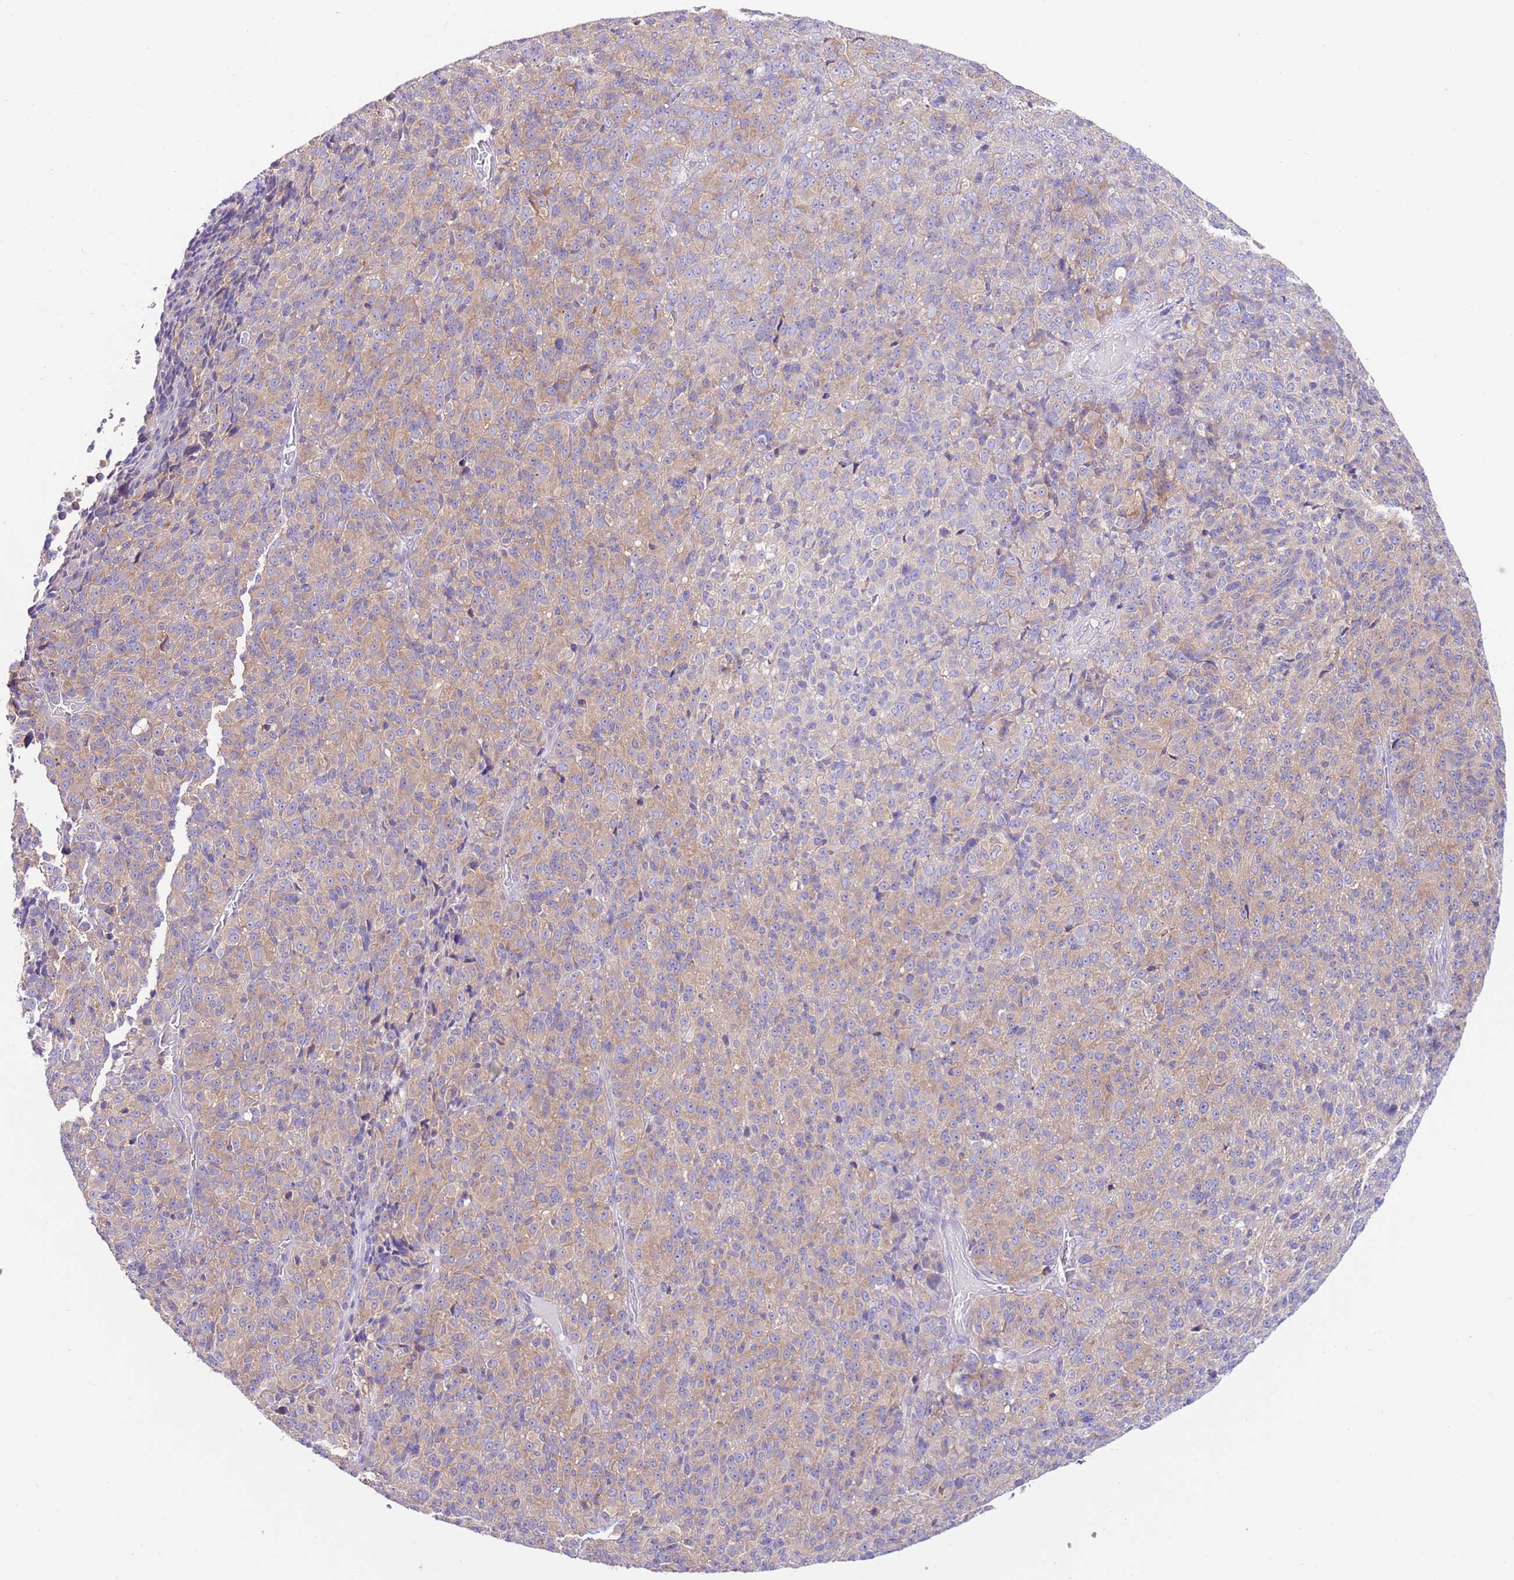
{"staining": {"intensity": "moderate", "quantity": ">75%", "location": "cytoplasmic/membranous"}, "tissue": "melanoma", "cell_type": "Tumor cells", "image_type": "cancer", "snomed": [{"axis": "morphology", "description": "Malignant melanoma, Metastatic site"}, {"axis": "topography", "description": "Brain"}], "caption": "DAB immunohistochemical staining of human malignant melanoma (metastatic site) demonstrates moderate cytoplasmic/membranous protein positivity in approximately >75% of tumor cells. The protein of interest is stained brown, and the nuclei are stained in blue (DAB (3,3'-diaminobenzidine) IHC with brightfield microscopy, high magnification).", "gene": "RPS10", "patient": {"sex": "female", "age": 56}}